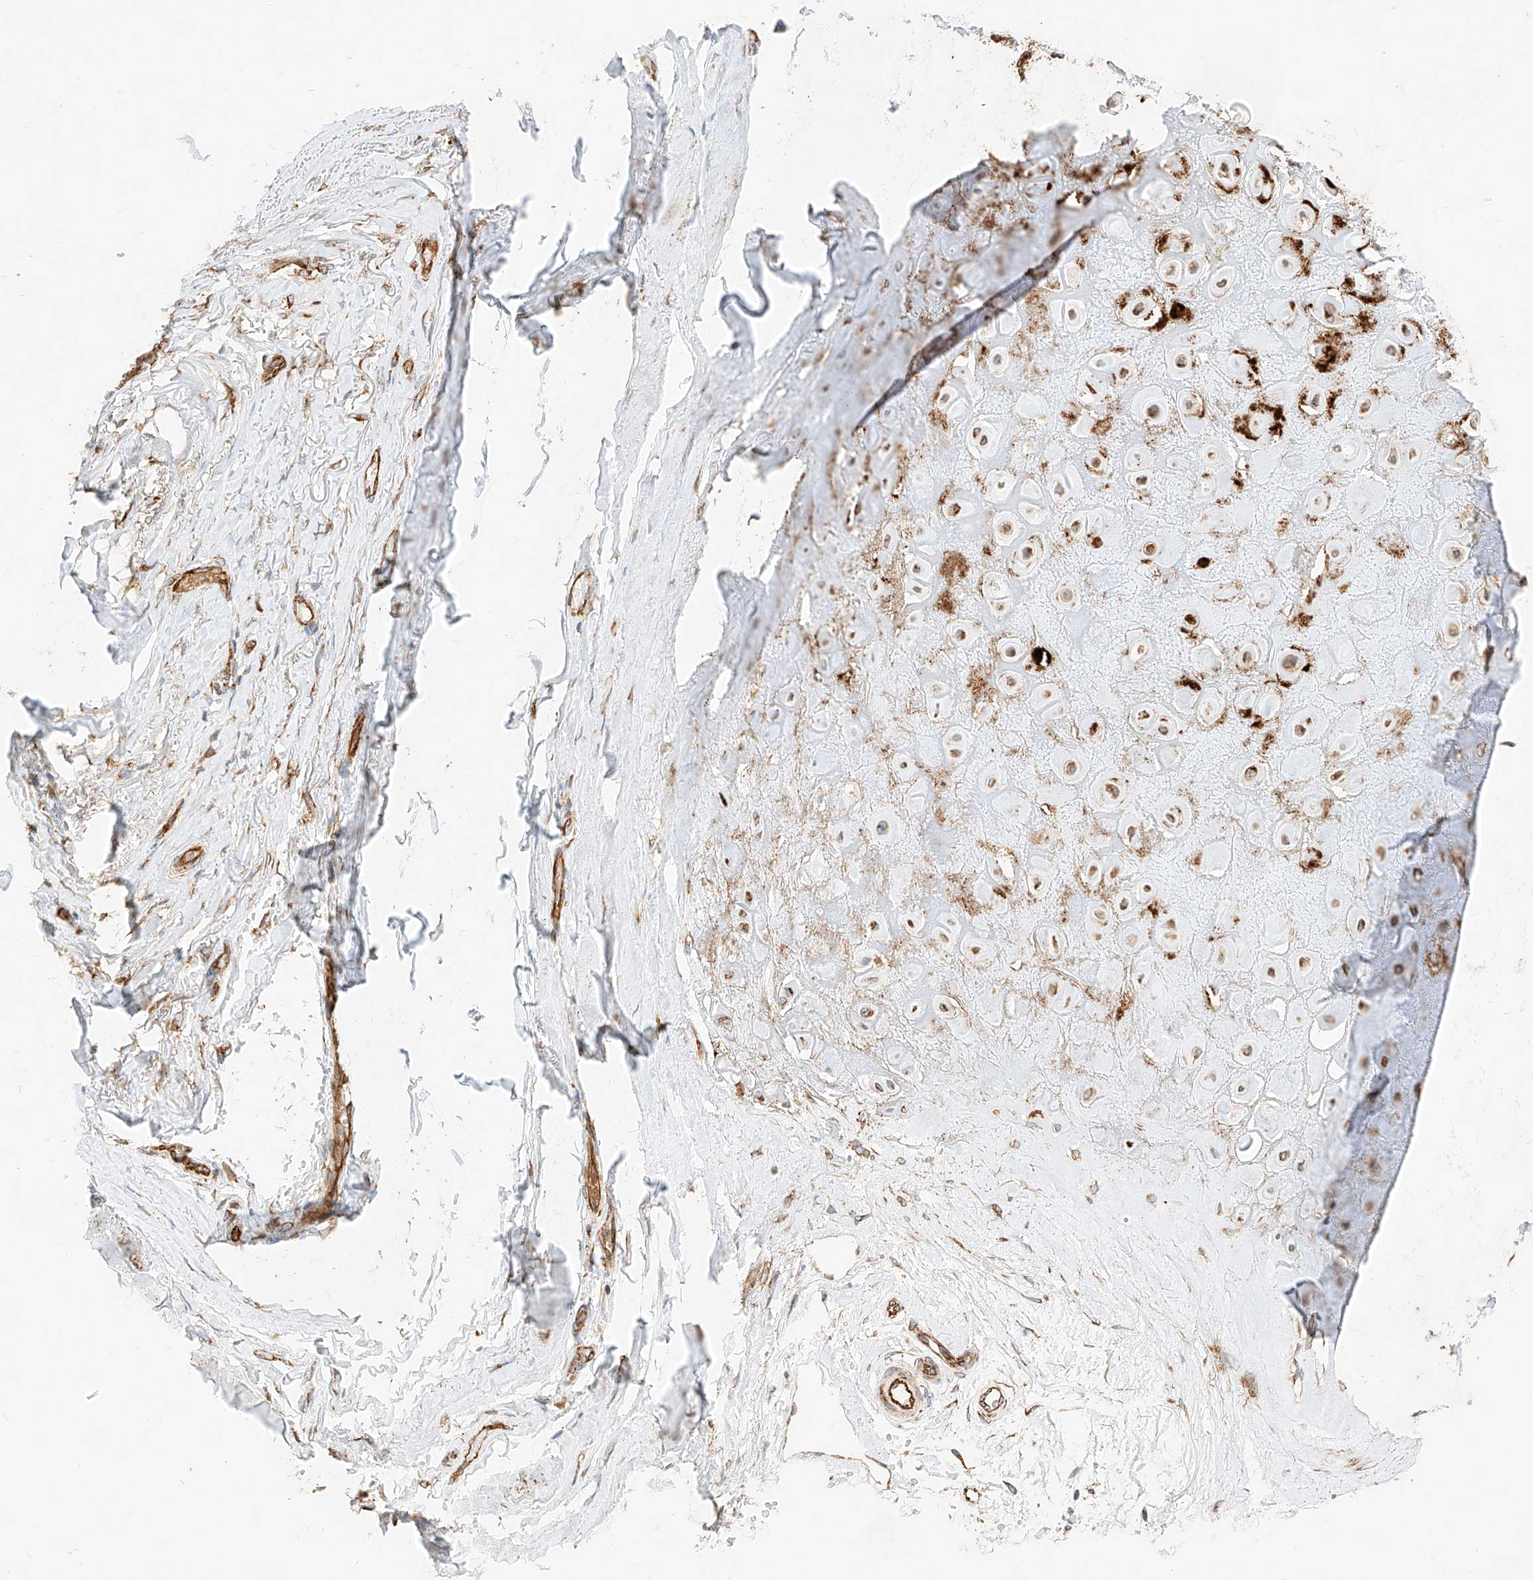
{"staining": {"intensity": "weak", "quantity": "25%-75%", "location": "cytoplasmic/membranous"}, "tissue": "adipose tissue", "cell_type": "Adipocytes", "image_type": "normal", "snomed": [{"axis": "morphology", "description": "Normal tissue, NOS"}, {"axis": "morphology", "description": "Basal cell carcinoma"}, {"axis": "topography", "description": "Skin"}], "caption": "DAB immunohistochemical staining of unremarkable adipose tissue reveals weak cytoplasmic/membranous protein staining in about 25%-75% of adipocytes.", "gene": "CSGALNACT2", "patient": {"sex": "female", "age": 89}}